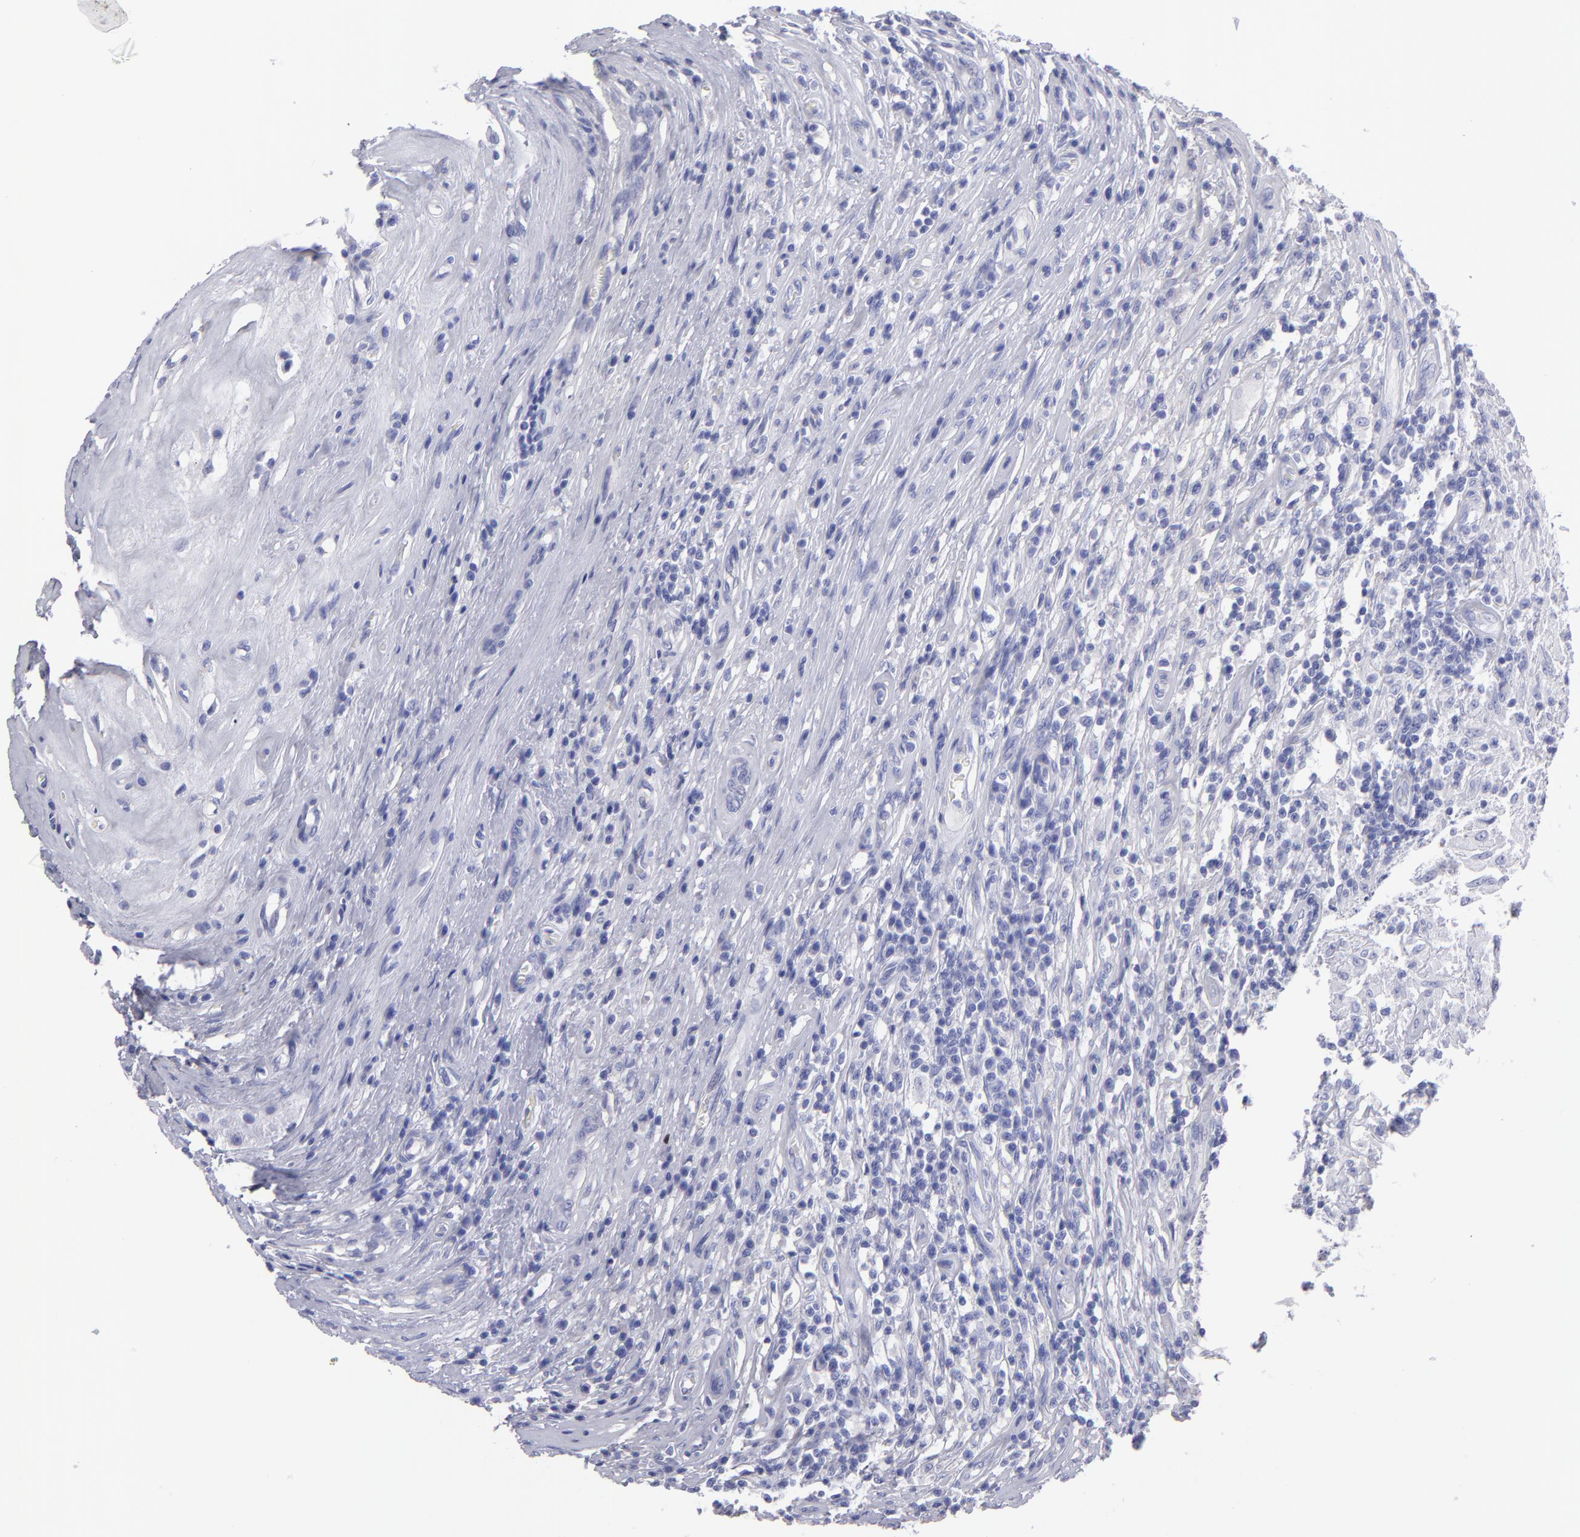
{"staining": {"intensity": "negative", "quantity": "none", "location": "none"}, "tissue": "testis cancer", "cell_type": "Tumor cells", "image_type": "cancer", "snomed": [{"axis": "morphology", "description": "Seminoma, NOS"}, {"axis": "topography", "description": "Testis"}], "caption": "Immunohistochemistry of human testis cancer exhibits no positivity in tumor cells.", "gene": "MB", "patient": {"sex": "male", "age": 34}}